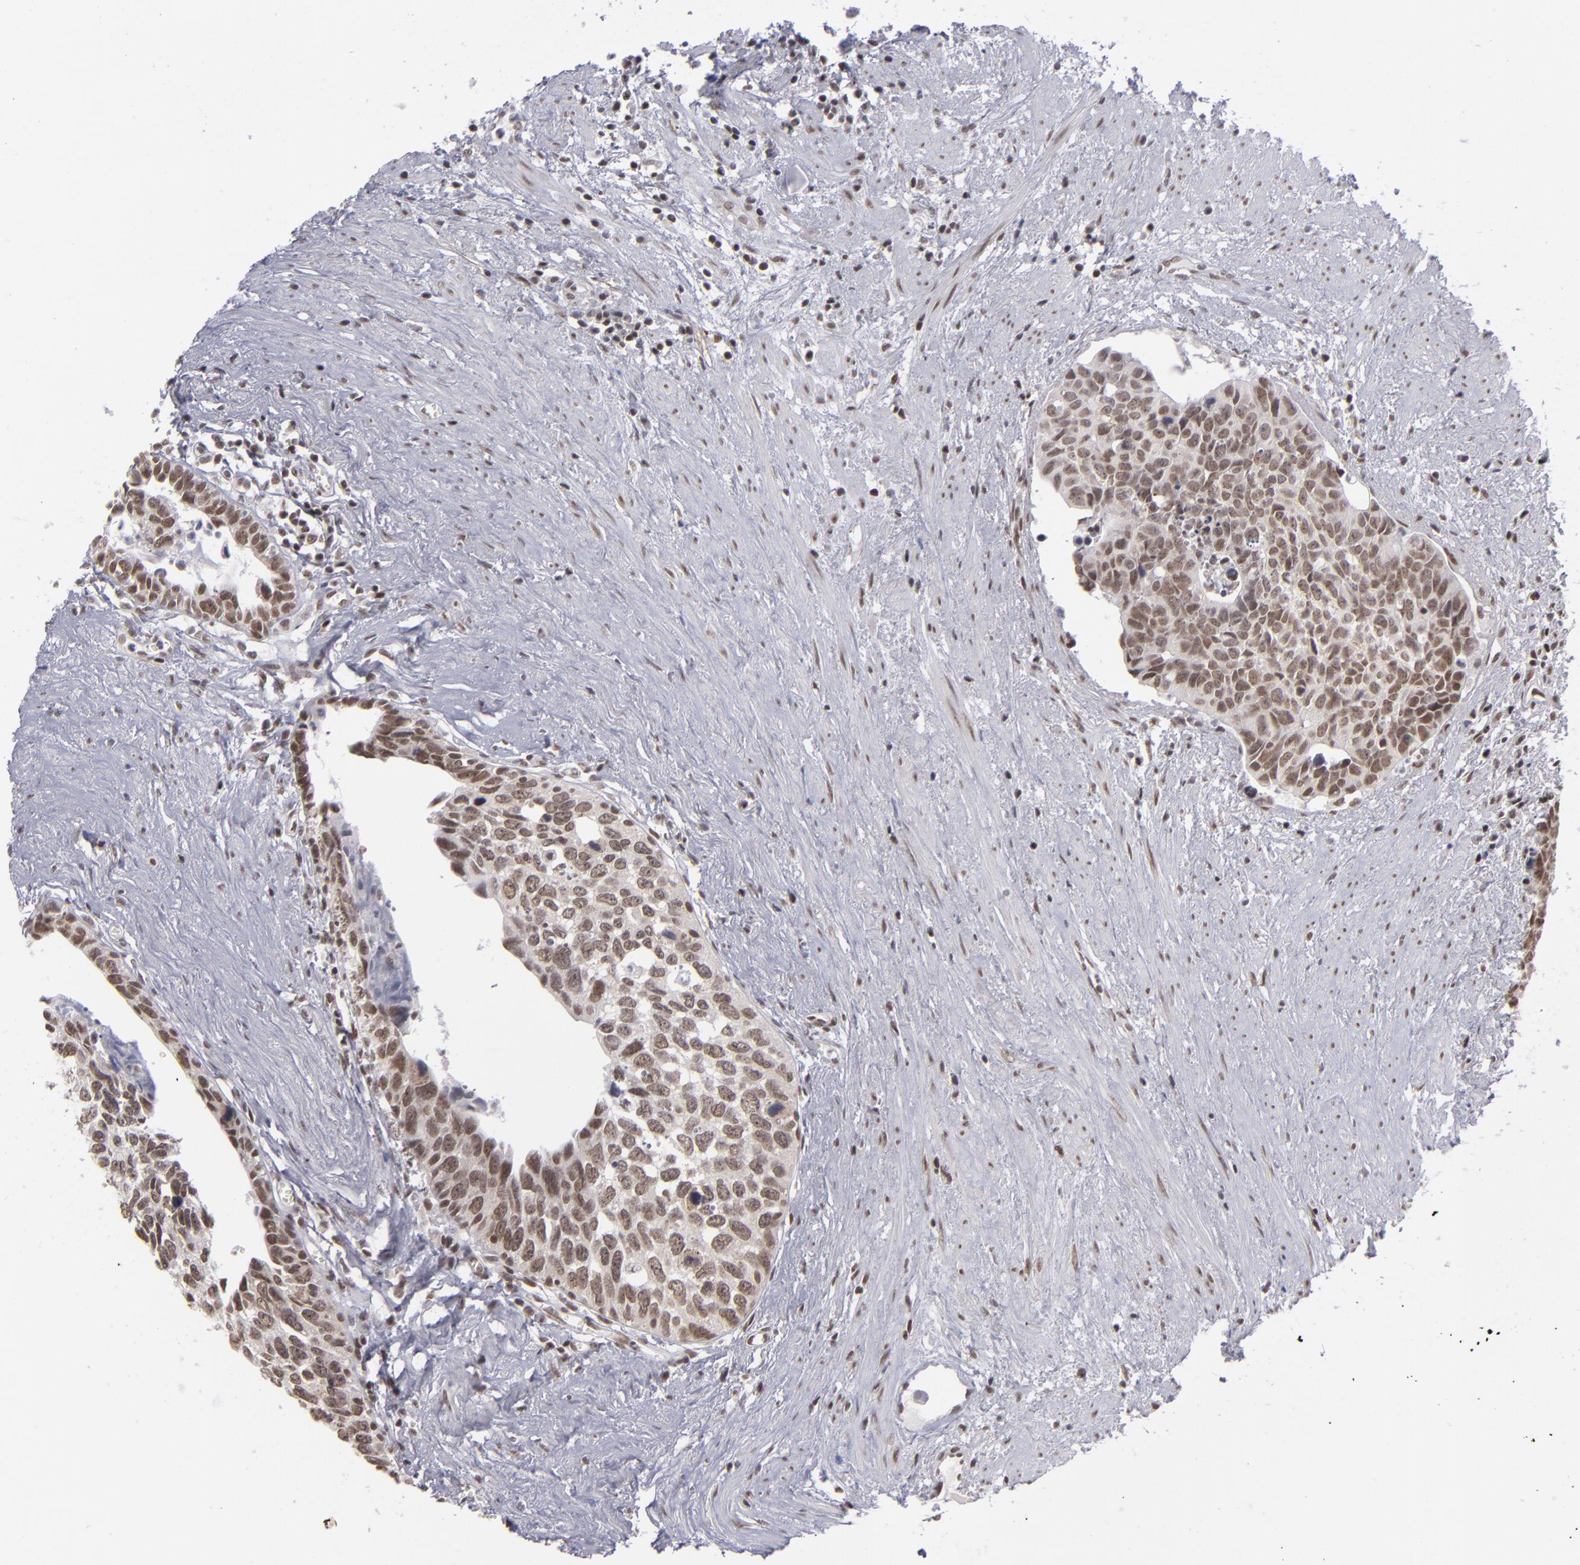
{"staining": {"intensity": "moderate", "quantity": ">75%", "location": "nuclear"}, "tissue": "urothelial cancer", "cell_type": "Tumor cells", "image_type": "cancer", "snomed": [{"axis": "morphology", "description": "Urothelial carcinoma, High grade"}, {"axis": "topography", "description": "Urinary bladder"}], "caption": "A brown stain shows moderate nuclear expression of a protein in urothelial cancer tumor cells.", "gene": "MLLT3", "patient": {"sex": "male", "age": 81}}